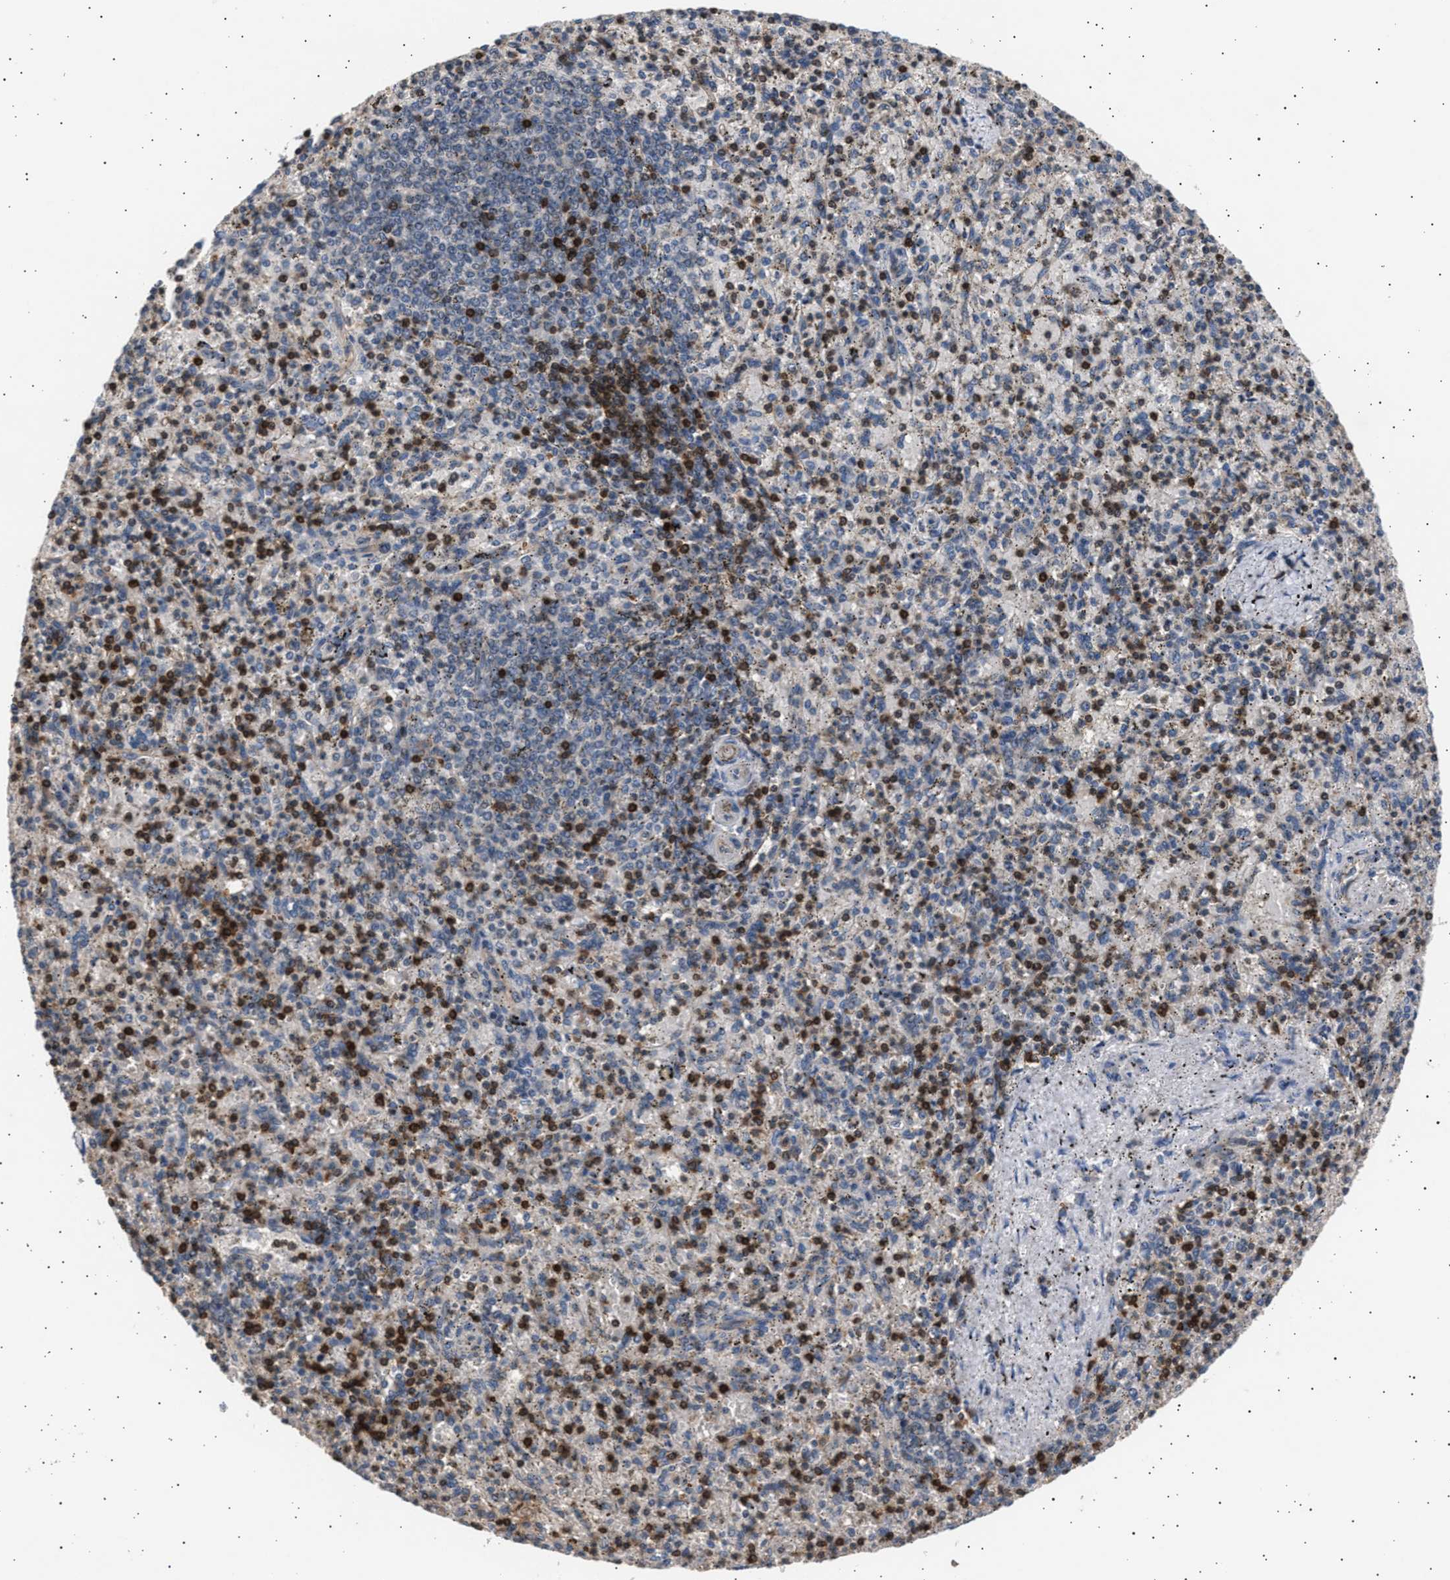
{"staining": {"intensity": "strong", "quantity": "<25%", "location": "cytoplasmic/membranous"}, "tissue": "spleen", "cell_type": "Cells in red pulp", "image_type": "normal", "snomed": [{"axis": "morphology", "description": "Normal tissue, NOS"}, {"axis": "topography", "description": "Spleen"}], "caption": "Cells in red pulp exhibit medium levels of strong cytoplasmic/membranous staining in about <25% of cells in benign human spleen.", "gene": "GRAP2", "patient": {"sex": "male", "age": 72}}